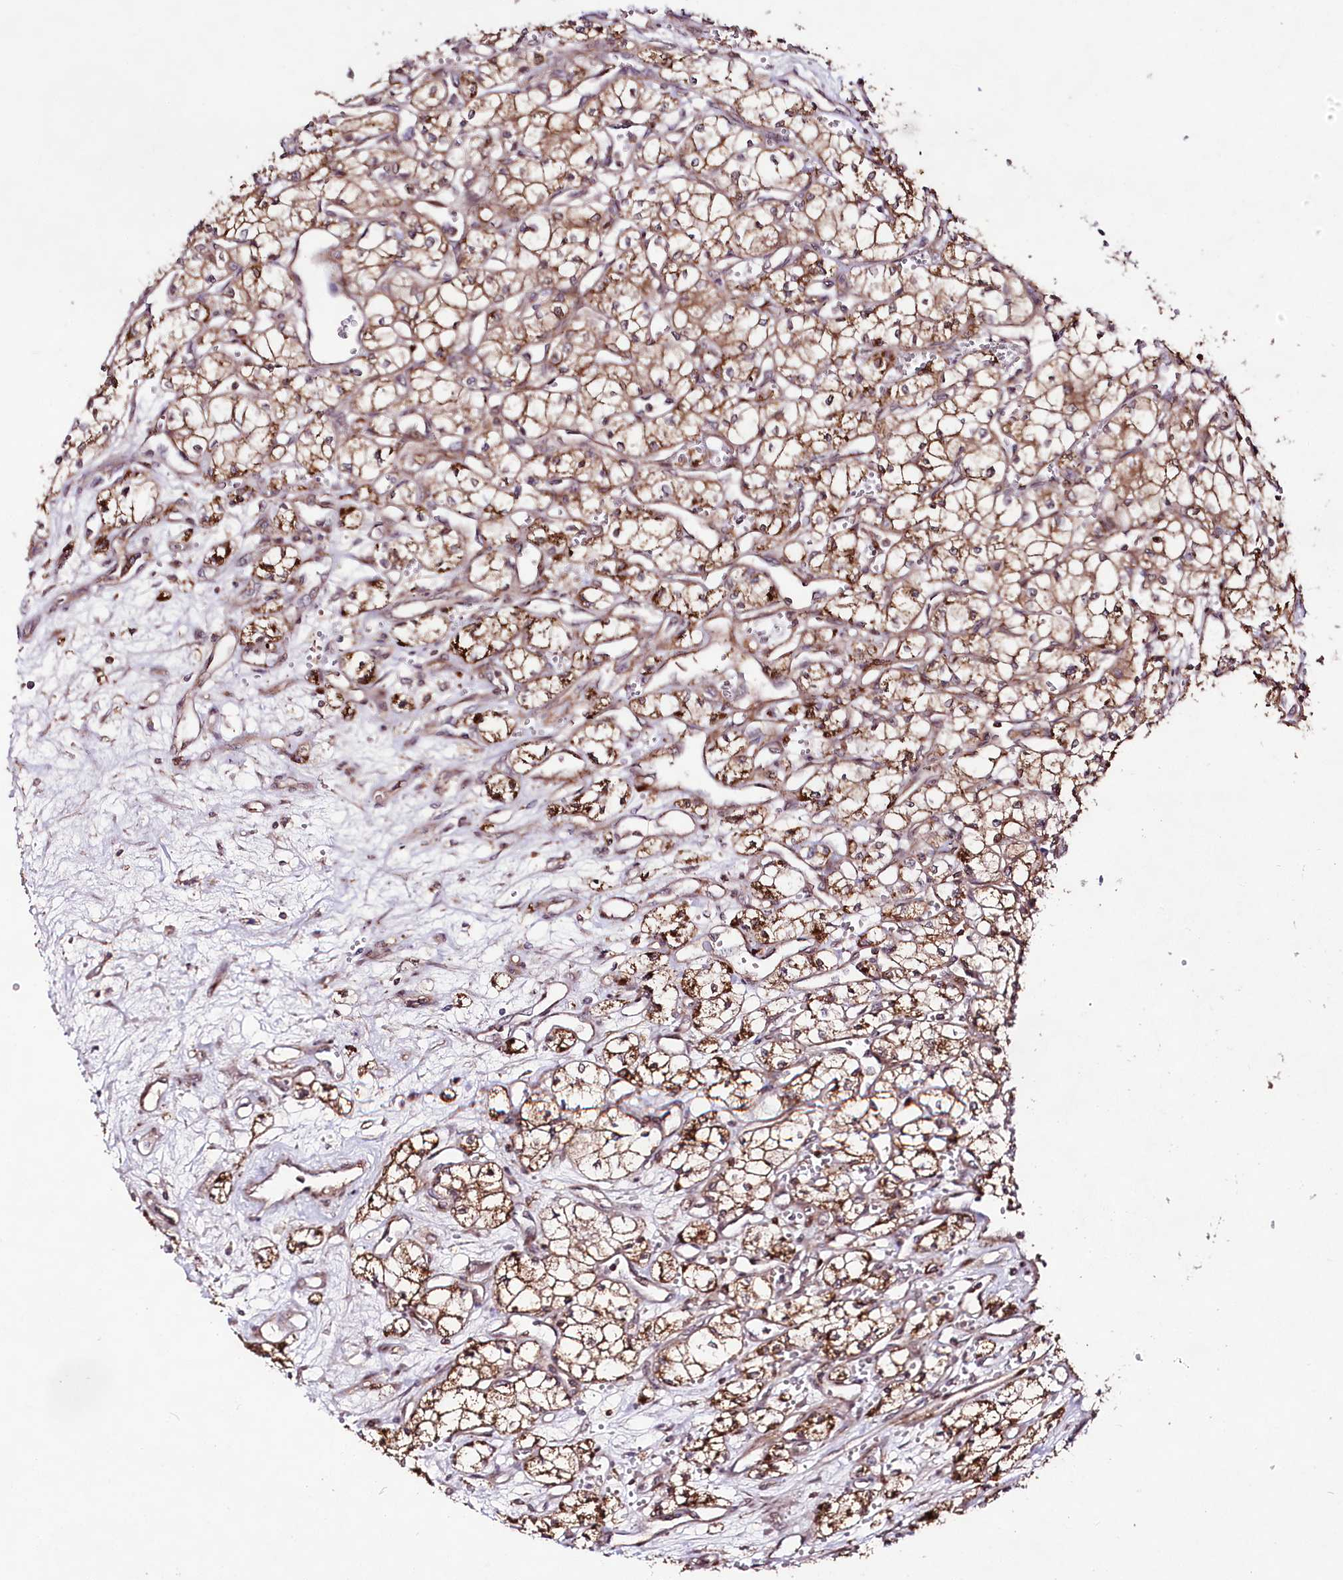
{"staining": {"intensity": "moderate", "quantity": ">75%", "location": "cytoplasmic/membranous"}, "tissue": "renal cancer", "cell_type": "Tumor cells", "image_type": "cancer", "snomed": [{"axis": "morphology", "description": "Adenocarcinoma, NOS"}, {"axis": "topography", "description": "Kidney"}], "caption": "An image of human renal cancer stained for a protein exhibits moderate cytoplasmic/membranous brown staining in tumor cells.", "gene": "PHLDB1", "patient": {"sex": "male", "age": 59}}